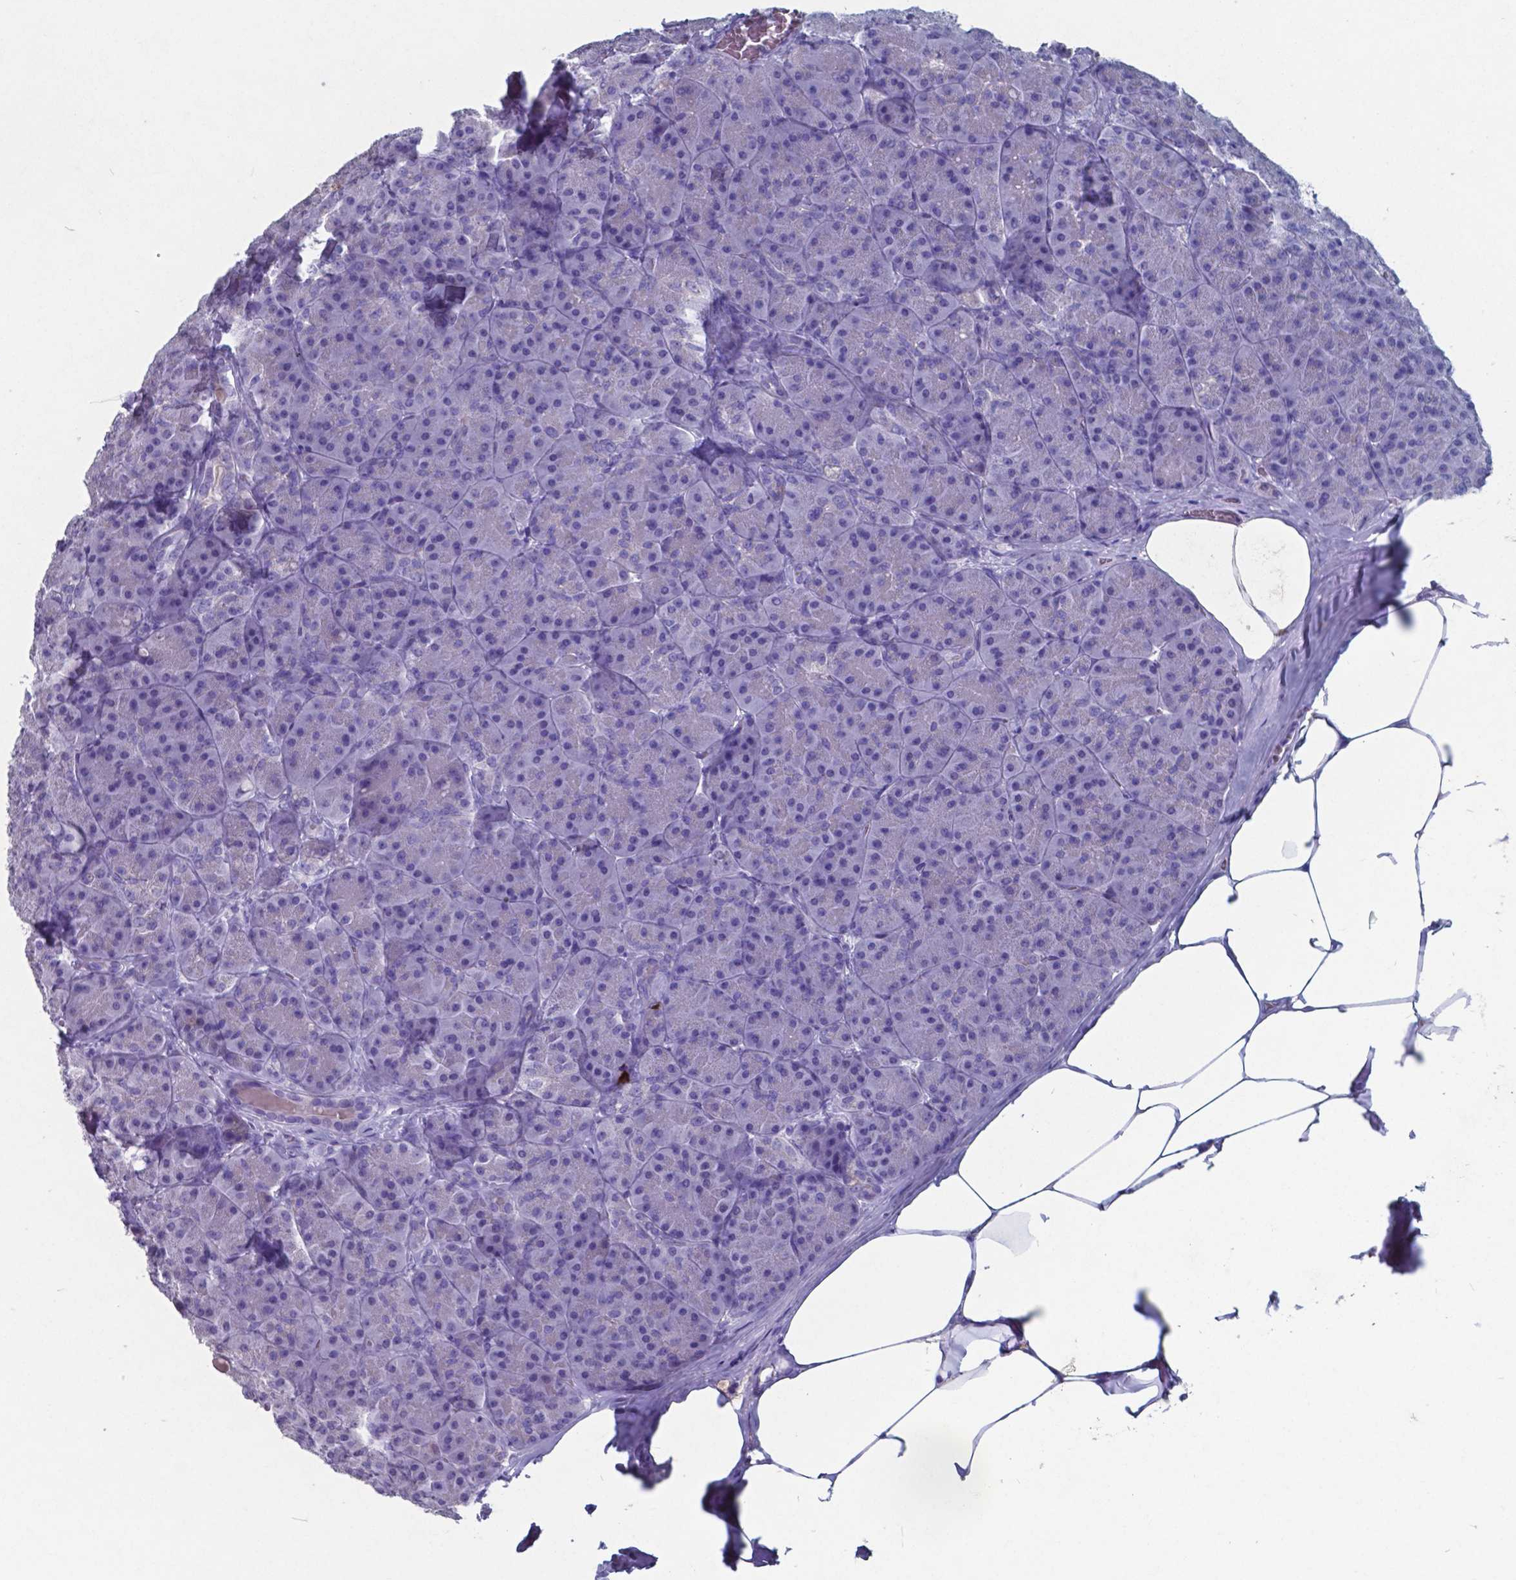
{"staining": {"intensity": "negative", "quantity": "none", "location": "none"}, "tissue": "pancreas", "cell_type": "Exocrine glandular cells", "image_type": "normal", "snomed": [{"axis": "morphology", "description": "Normal tissue, NOS"}, {"axis": "topography", "description": "Pancreas"}], "caption": "IHC image of normal human pancreas stained for a protein (brown), which demonstrates no expression in exocrine glandular cells. Nuclei are stained in blue.", "gene": "TTR", "patient": {"sex": "male", "age": 57}}